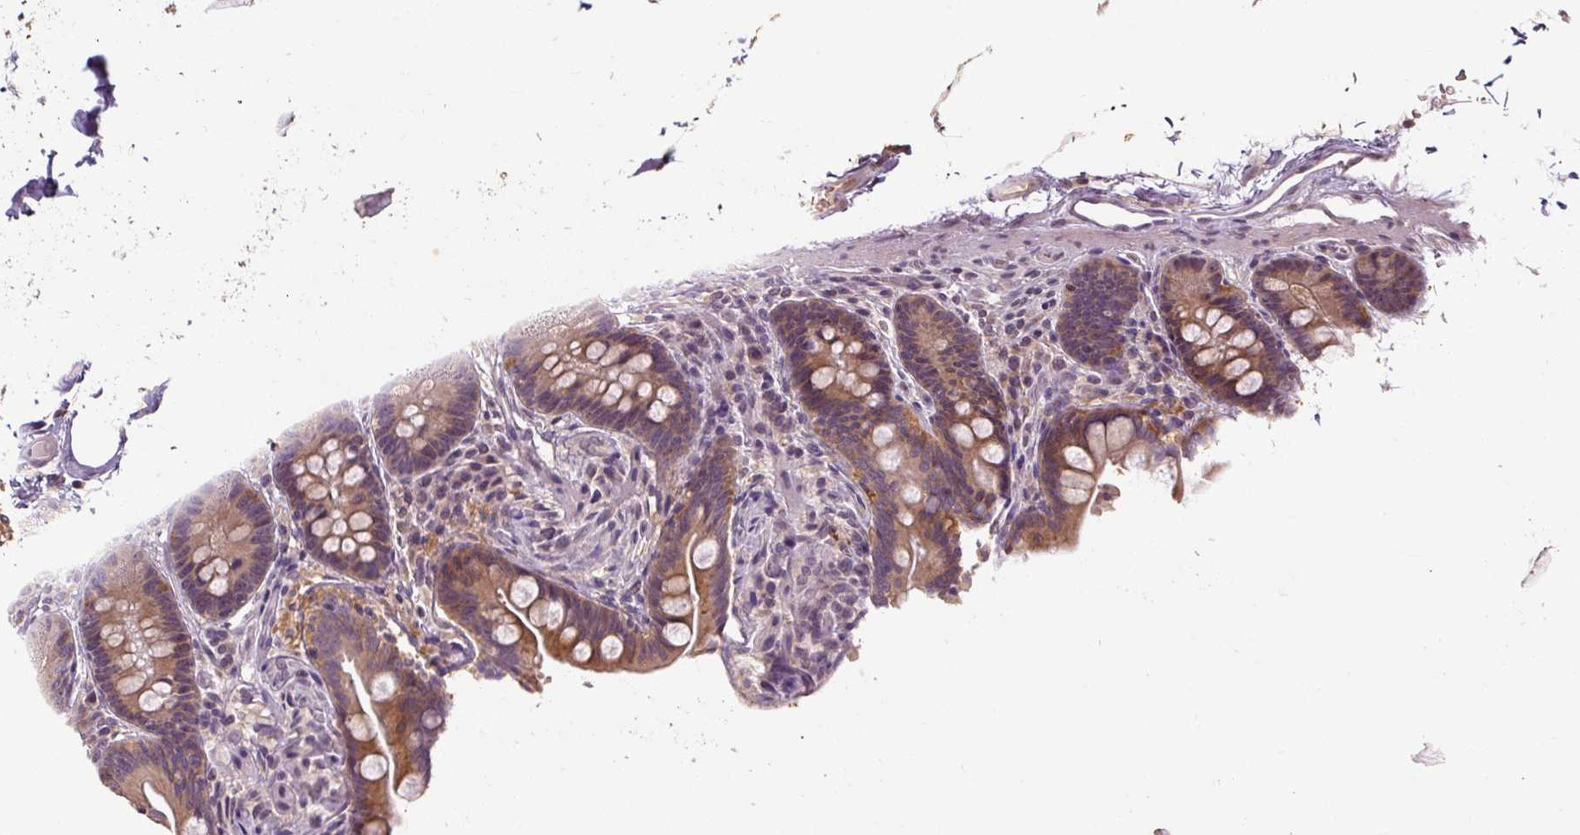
{"staining": {"intensity": "weak", "quantity": "25%-75%", "location": "cytoplasmic/membranous"}, "tissue": "colon", "cell_type": "Endothelial cells", "image_type": "normal", "snomed": [{"axis": "morphology", "description": "Normal tissue, NOS"}, {"axis": "topography", "description": "Smooth muscle"}, {"axis": "topography", "description": "Colon"}], "caption": "Protein staining exhibits weak cytoplasmic/membranous expression in approximately 25%-75% of endothelial cells in benign colon. The protein is stained brown, and the nuclei are stained in blue (DAB IHC with brightfield microscopy, high magnification).", "gene": "CFAP65", "patient": {"sex": "male", "age": 73}}